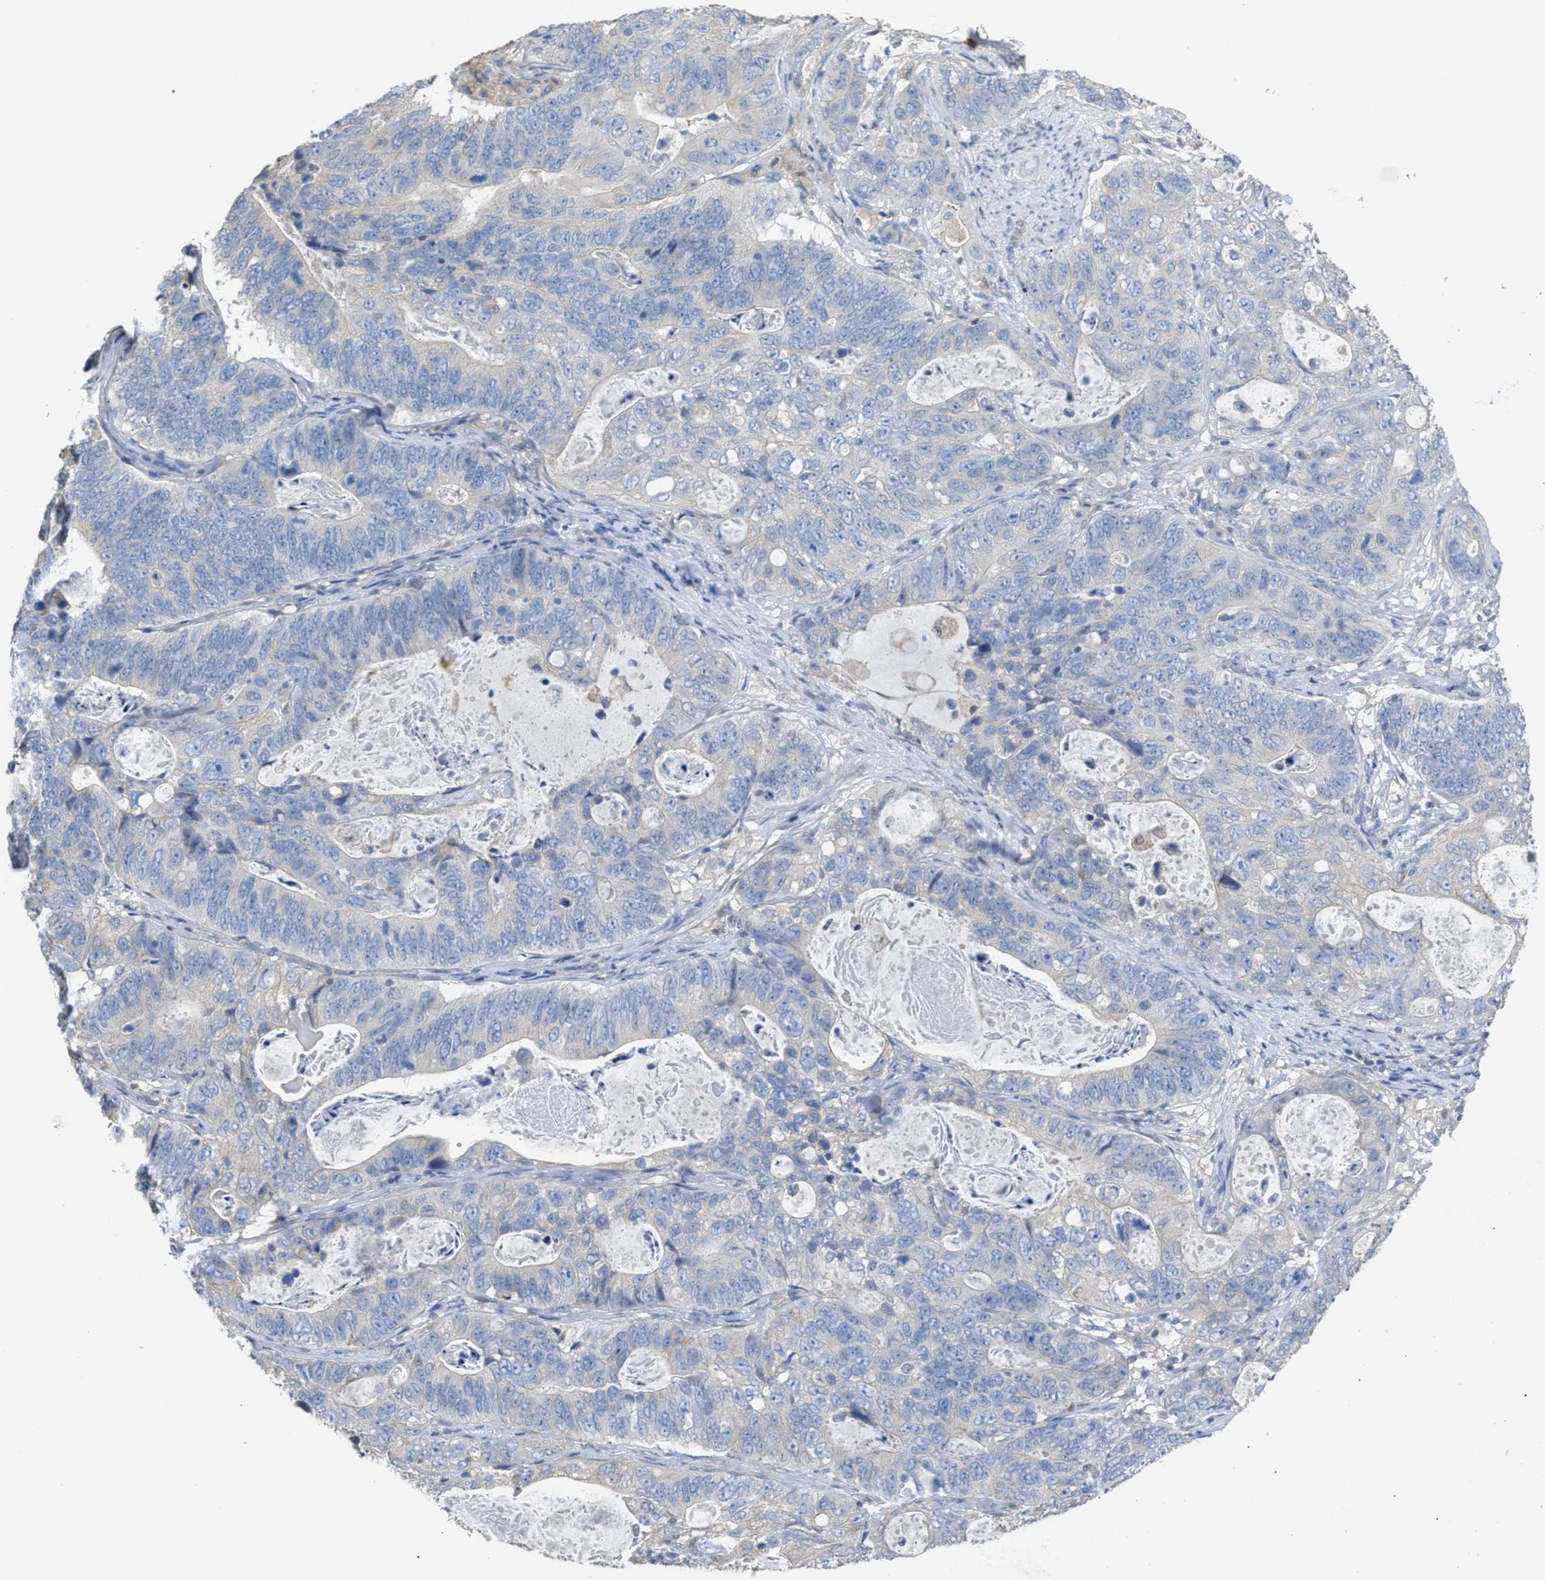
{"staining": {"intensity": "negative", "quantity": "none", "location": "none"}, "tissue": "stomach cancer", "cell_type": "Tumor cells", "image_type": "cancer", "snomed": [{"axis": "morphology", "description": "Normal tissue, NOS"}, {"axis": "morphology", "description": "Adenocarcinoma, NOS"}, {"axis": "topography", "description": "Stomach"}], "caption": "Tumor cells are negative for brown protein staining in adenocarcinoma (stomach).", "gene": "NQO2", "patient": {"sex": "female", "age": 89}}